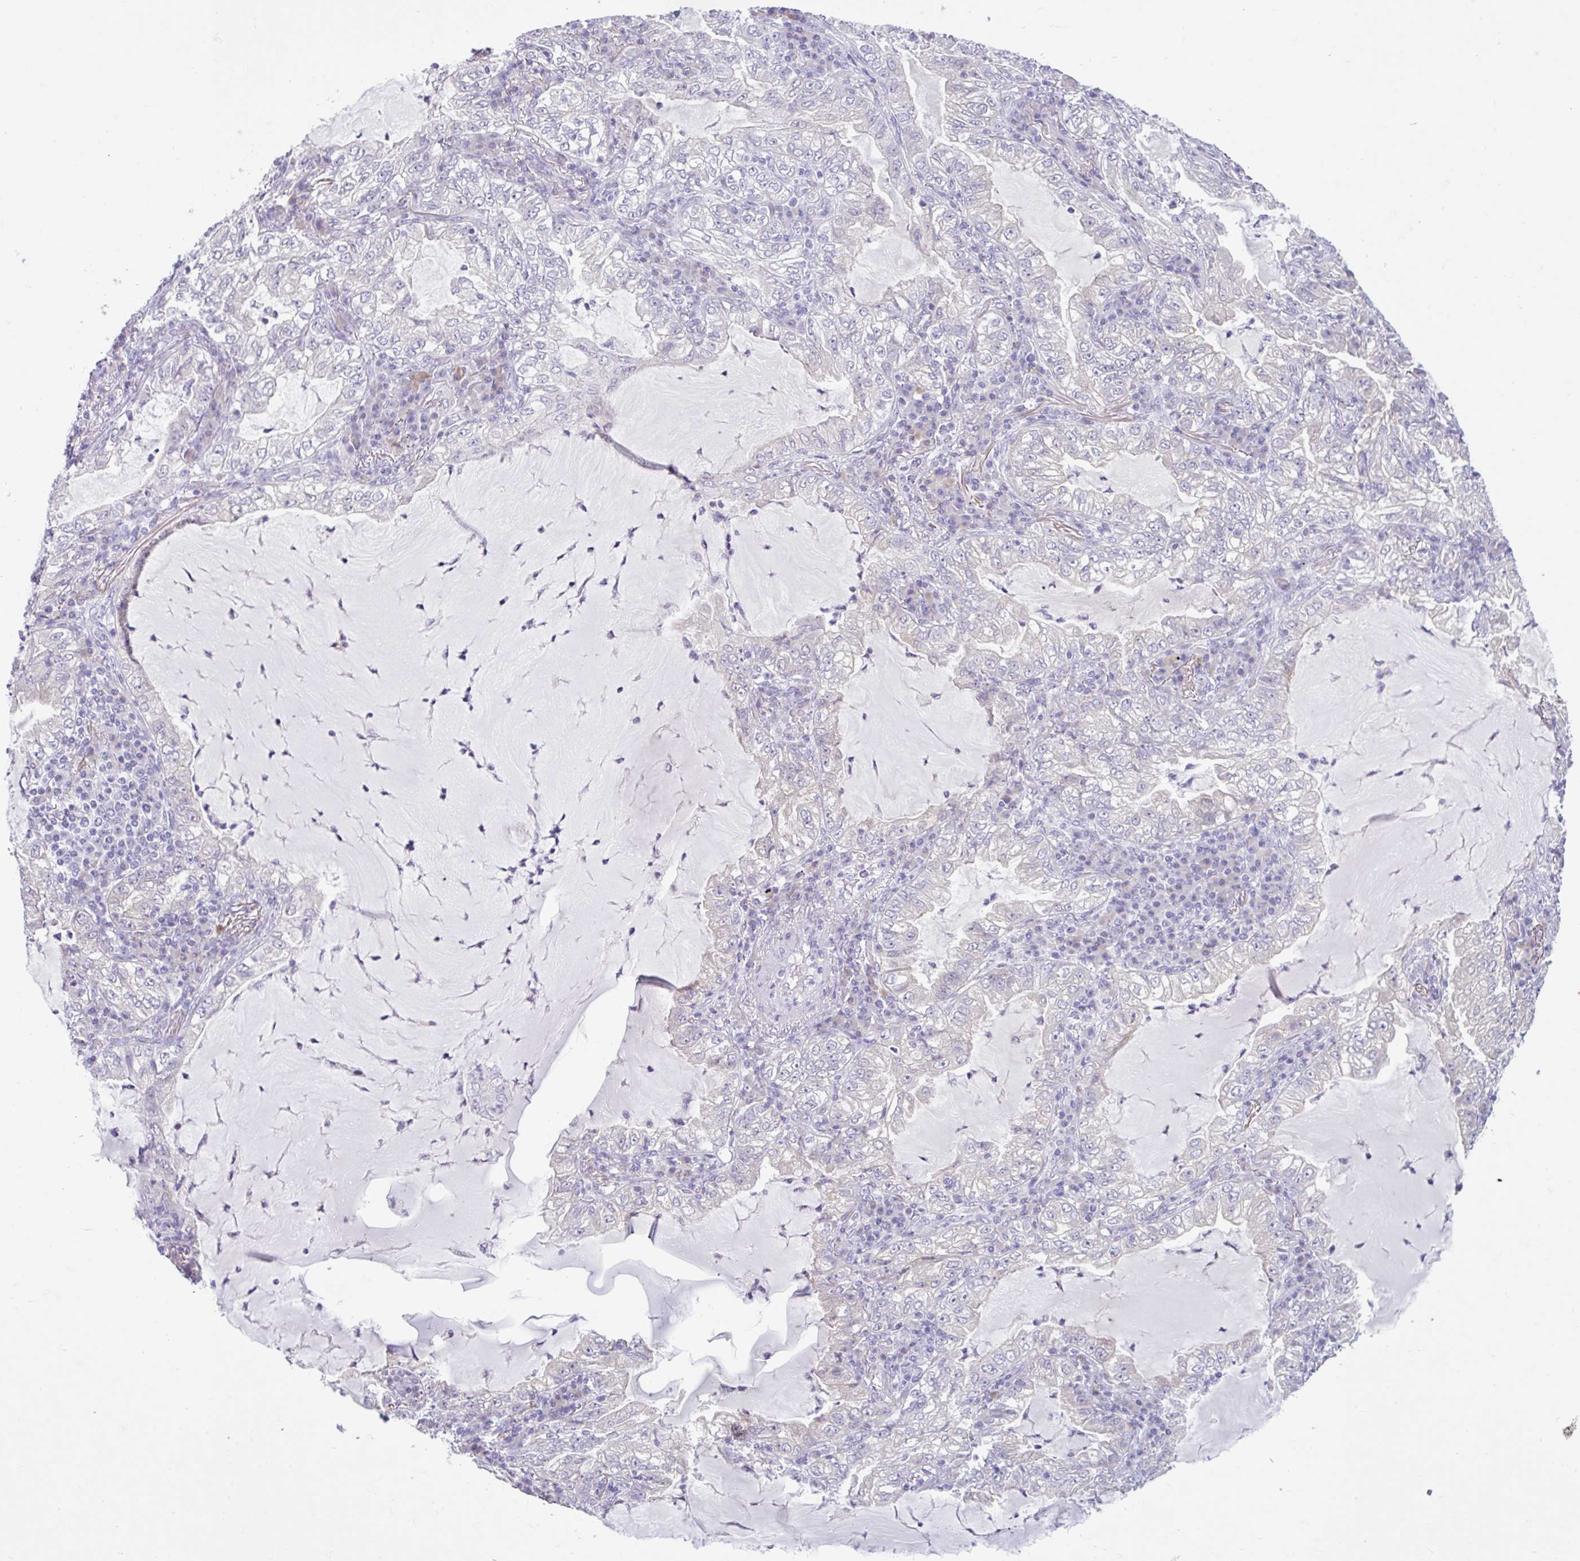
{"staining": {"intensity": "negative", "quantity": "none", "location": "none"}, "tissue": "lung cancer", "cell_type": "Tumor cells", "image_type": "cancer", "snomed": [{"axis": "morphology", "description": "Adenocarcinoma, NOS"}, {"axis": "topography", "description": "Lung"}], "caption": "Human lung cancer stained for a protein using IHC displays no staining in tumor cells.", "gene": "FAM153A", "patient": {"sex": "female", "age": 73}}